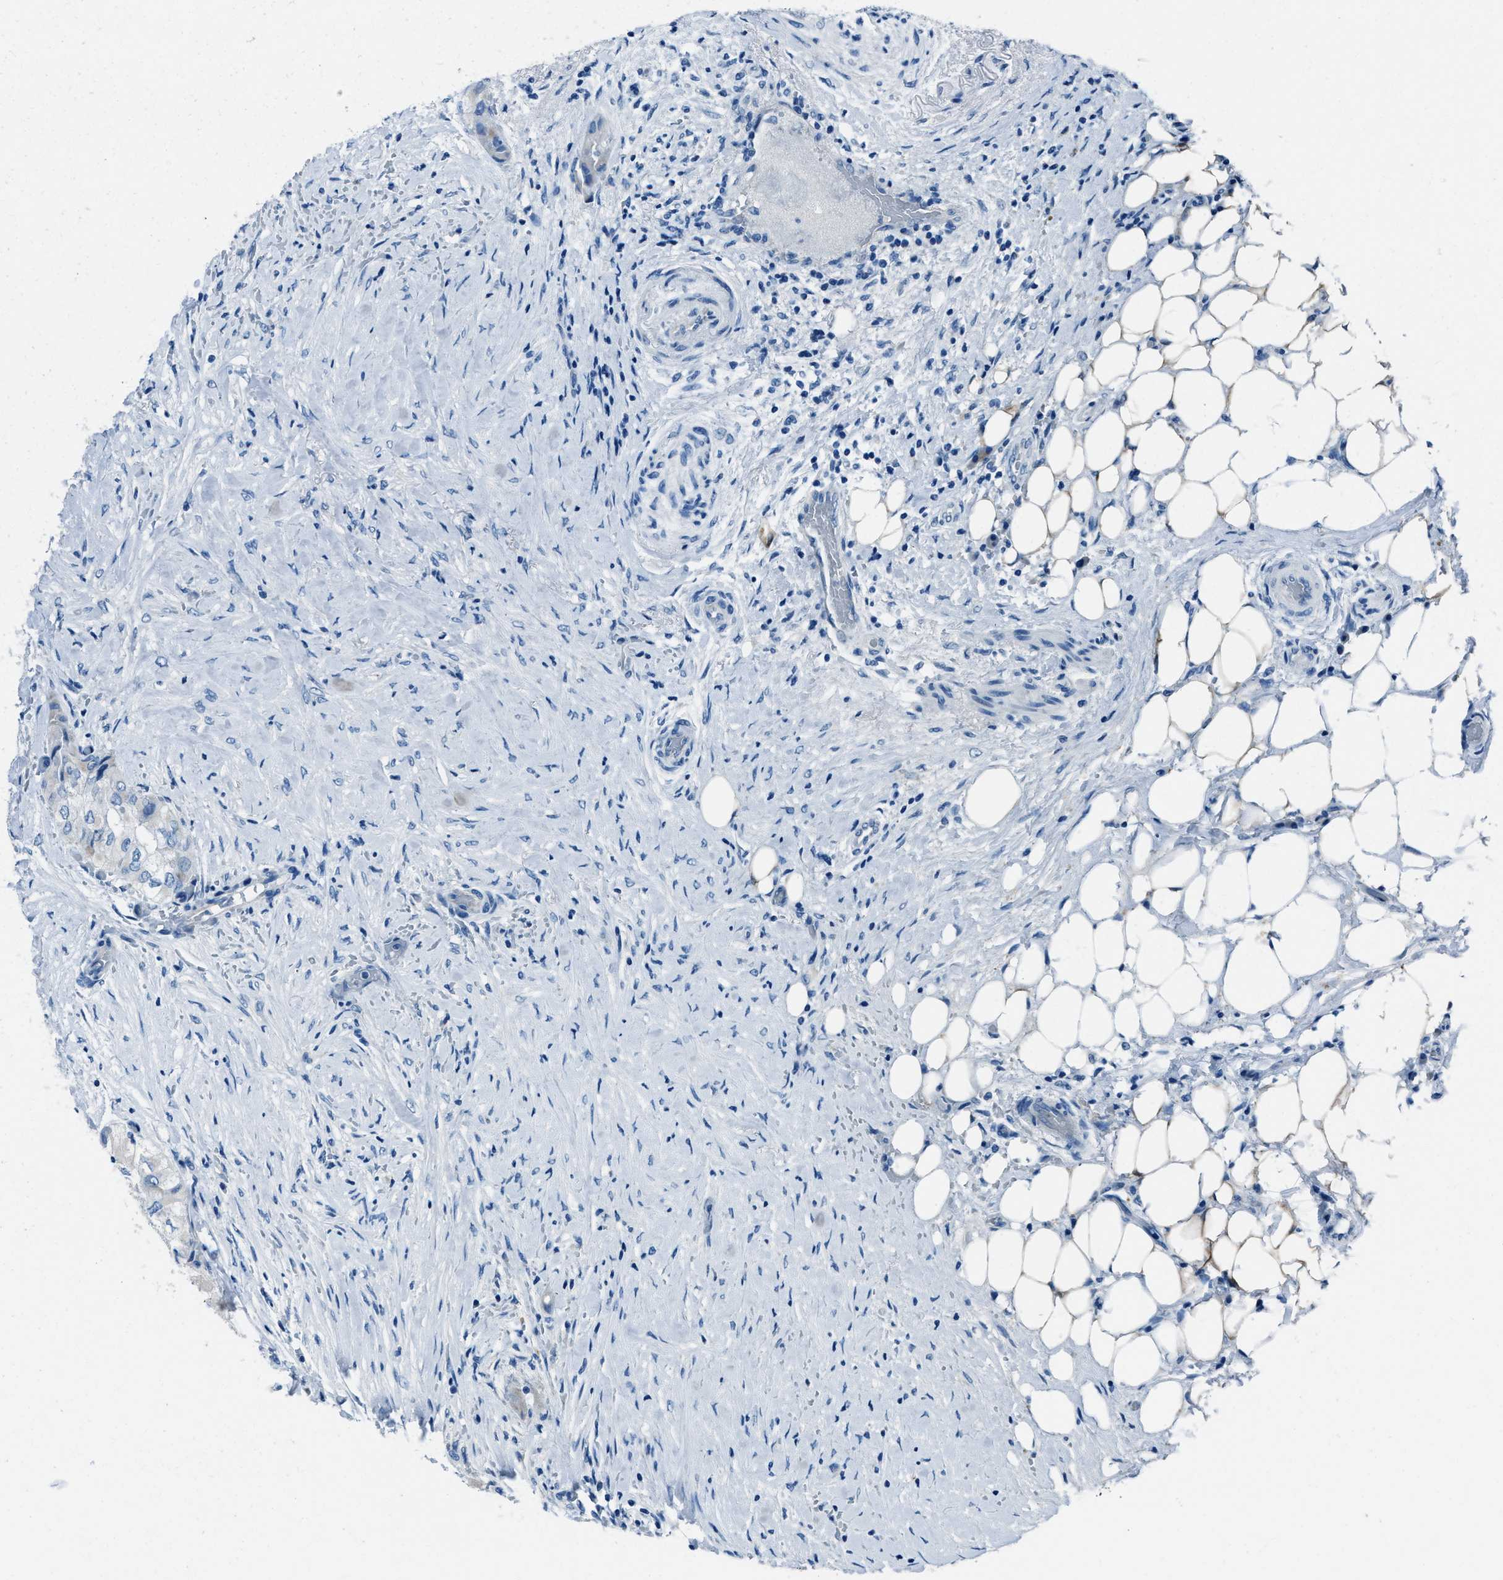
{"staining": {"intensity": "negative", "quantity": "none", "location": "none"}, "tissue": "thyroid cancer", "cell_type": "Tumor cells", "image_type": "cancer", "snomed": [{"axis": "morphology", "description": "Papillary adenocarcinoma, NOS"}, {"axis": "topography", "description": "Thyroid gland"}], "caption": "The image demonstrates no staining of tumor cells in thyroid cancer.", "gene": "AMACR", "patient": {"sex": "female", "age": 59}}